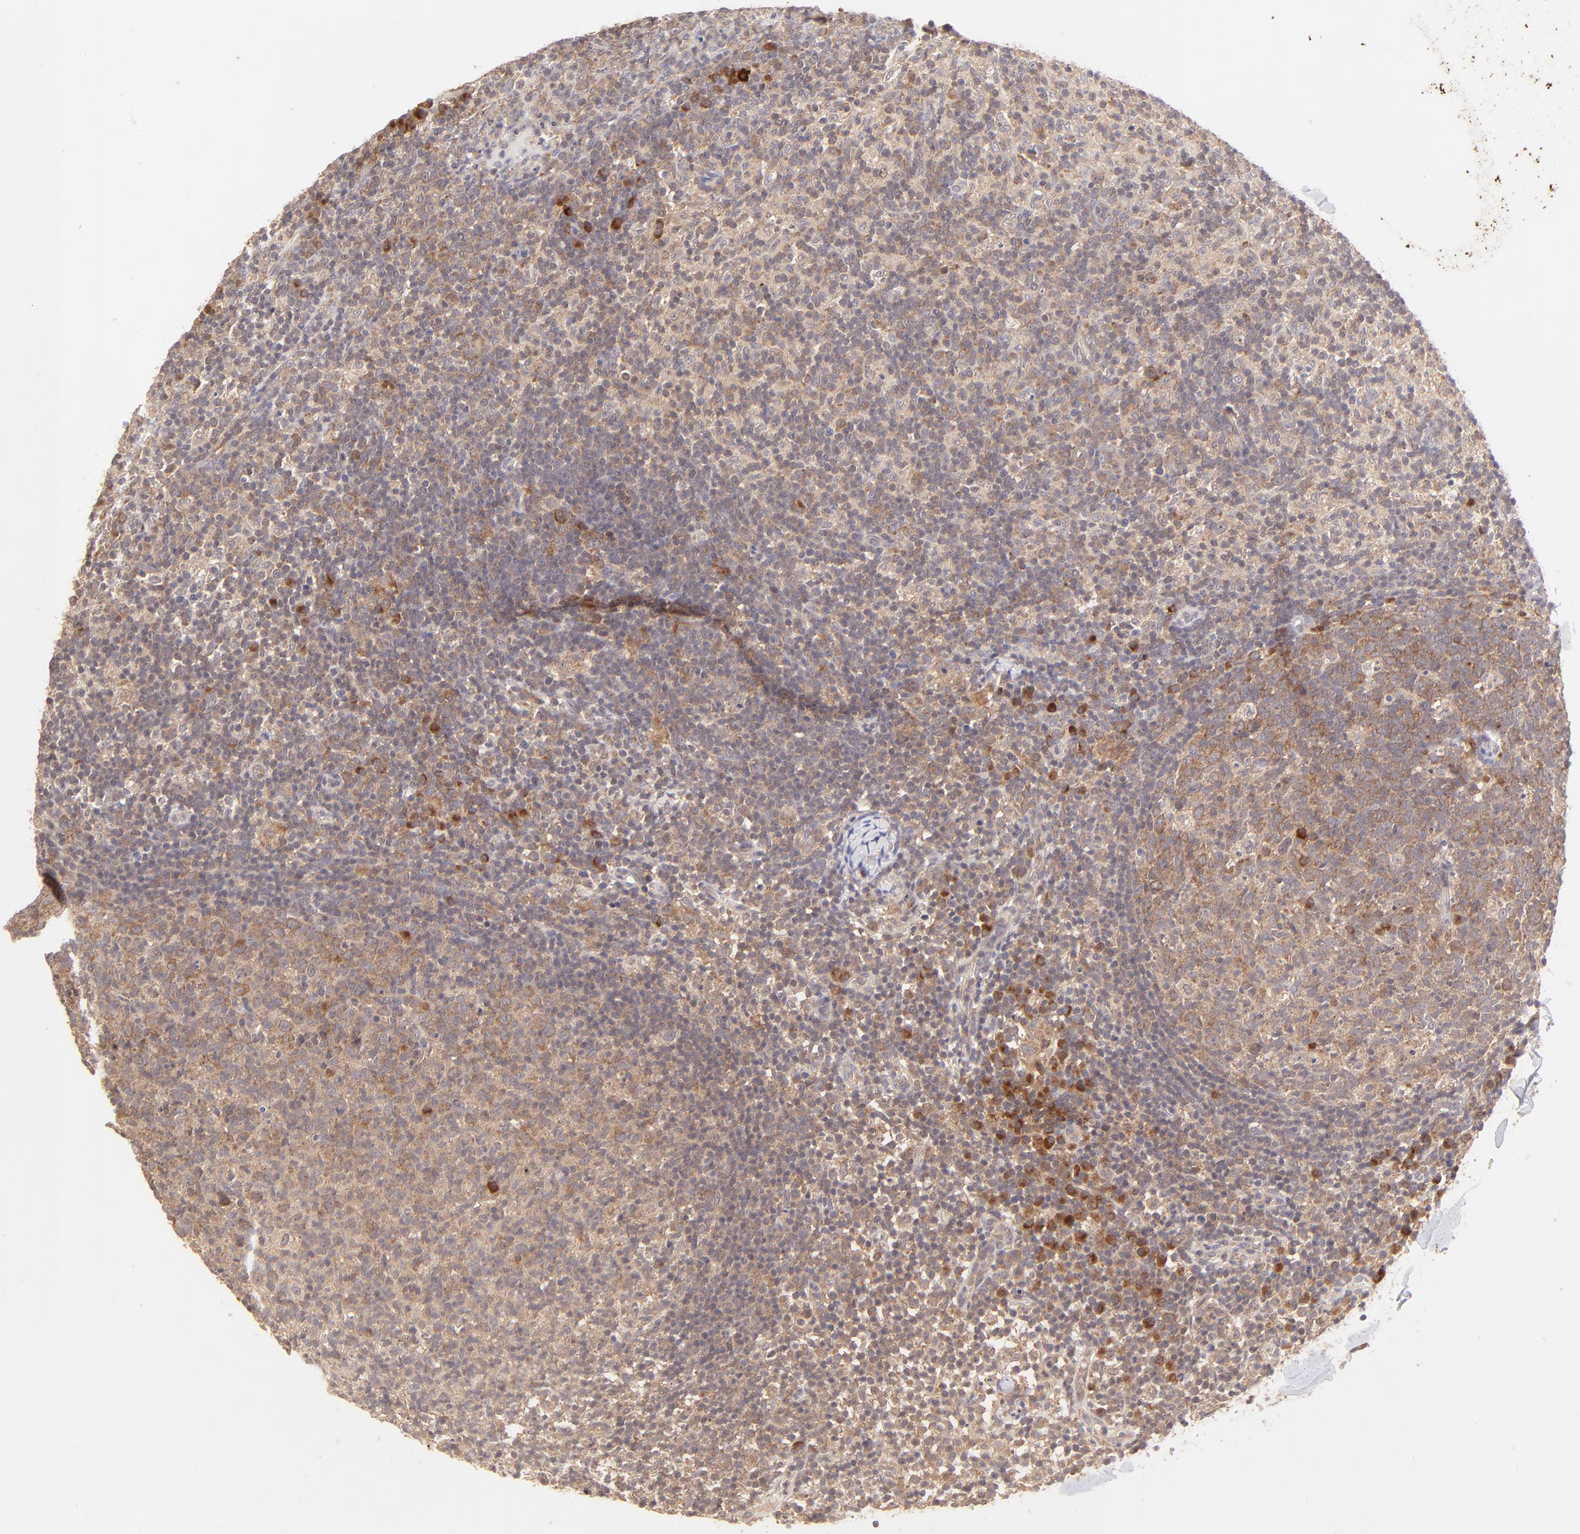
{"staining": {"intensity": "moderate", "quantity": ">75%", "location": "cytoplasmic/membranous"}, "tissue": "lymph node", "cell_type": "Germinal center cells", "image_type": "normal", "snomed": [{"axis": "morphology", "description": "Normal tissue, NOS"}, {"axis": "morphology", "description": "Inflammation, NOS"}, {"axis": "topography", "description": "Lymph node"}], "caption": "Lymph node stained with DAB immunohistochemistry (IHC) displays medium levels of moderate cytoplasmic/membranous expression in approximately >75% of germinal center cells.", "gene": "TNRC6B", "patient": {"sex": "male", "age": 55}}